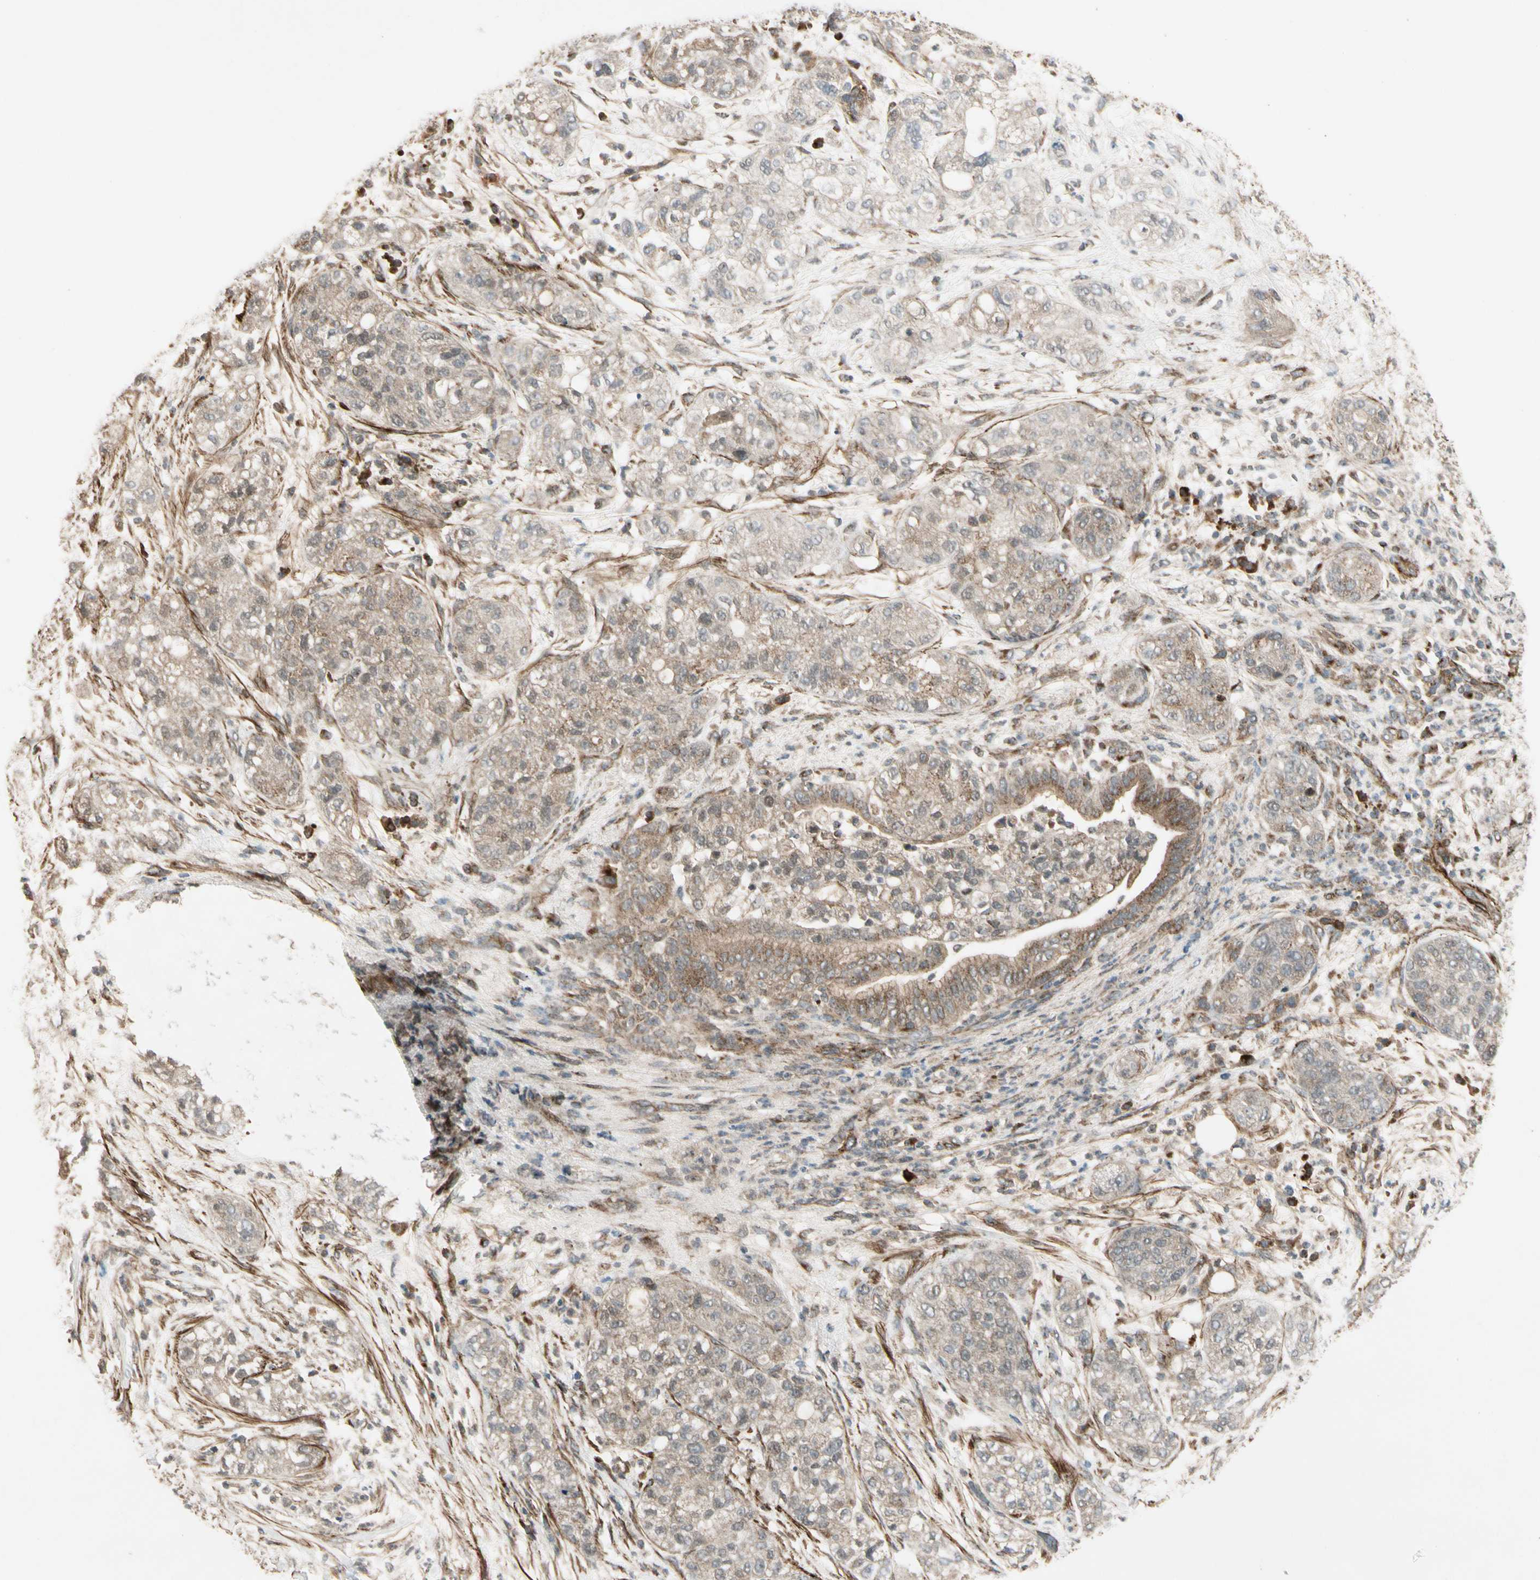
{"staining": {"intensity": "weak", "quantity": ">75%", "location": "cytoplasmic/membranous"}, "tissue": "pancreatic cancer", "cell_type": "Tumor cells", "image_type": "cancer", "snomed": [{"axis": "morphology", "description": "Adenocarcinoma, NOS"}, {"axis": "topography", "description": "Pancreas"}], "caption": "Pancreatic cancer (adenocarcinoma) stained for a protein demonstrates weak cytoplasmic/membranous positivity in tumor cells.", "gene": "GCK", "patient": {"sex": "female", "age": 78}}